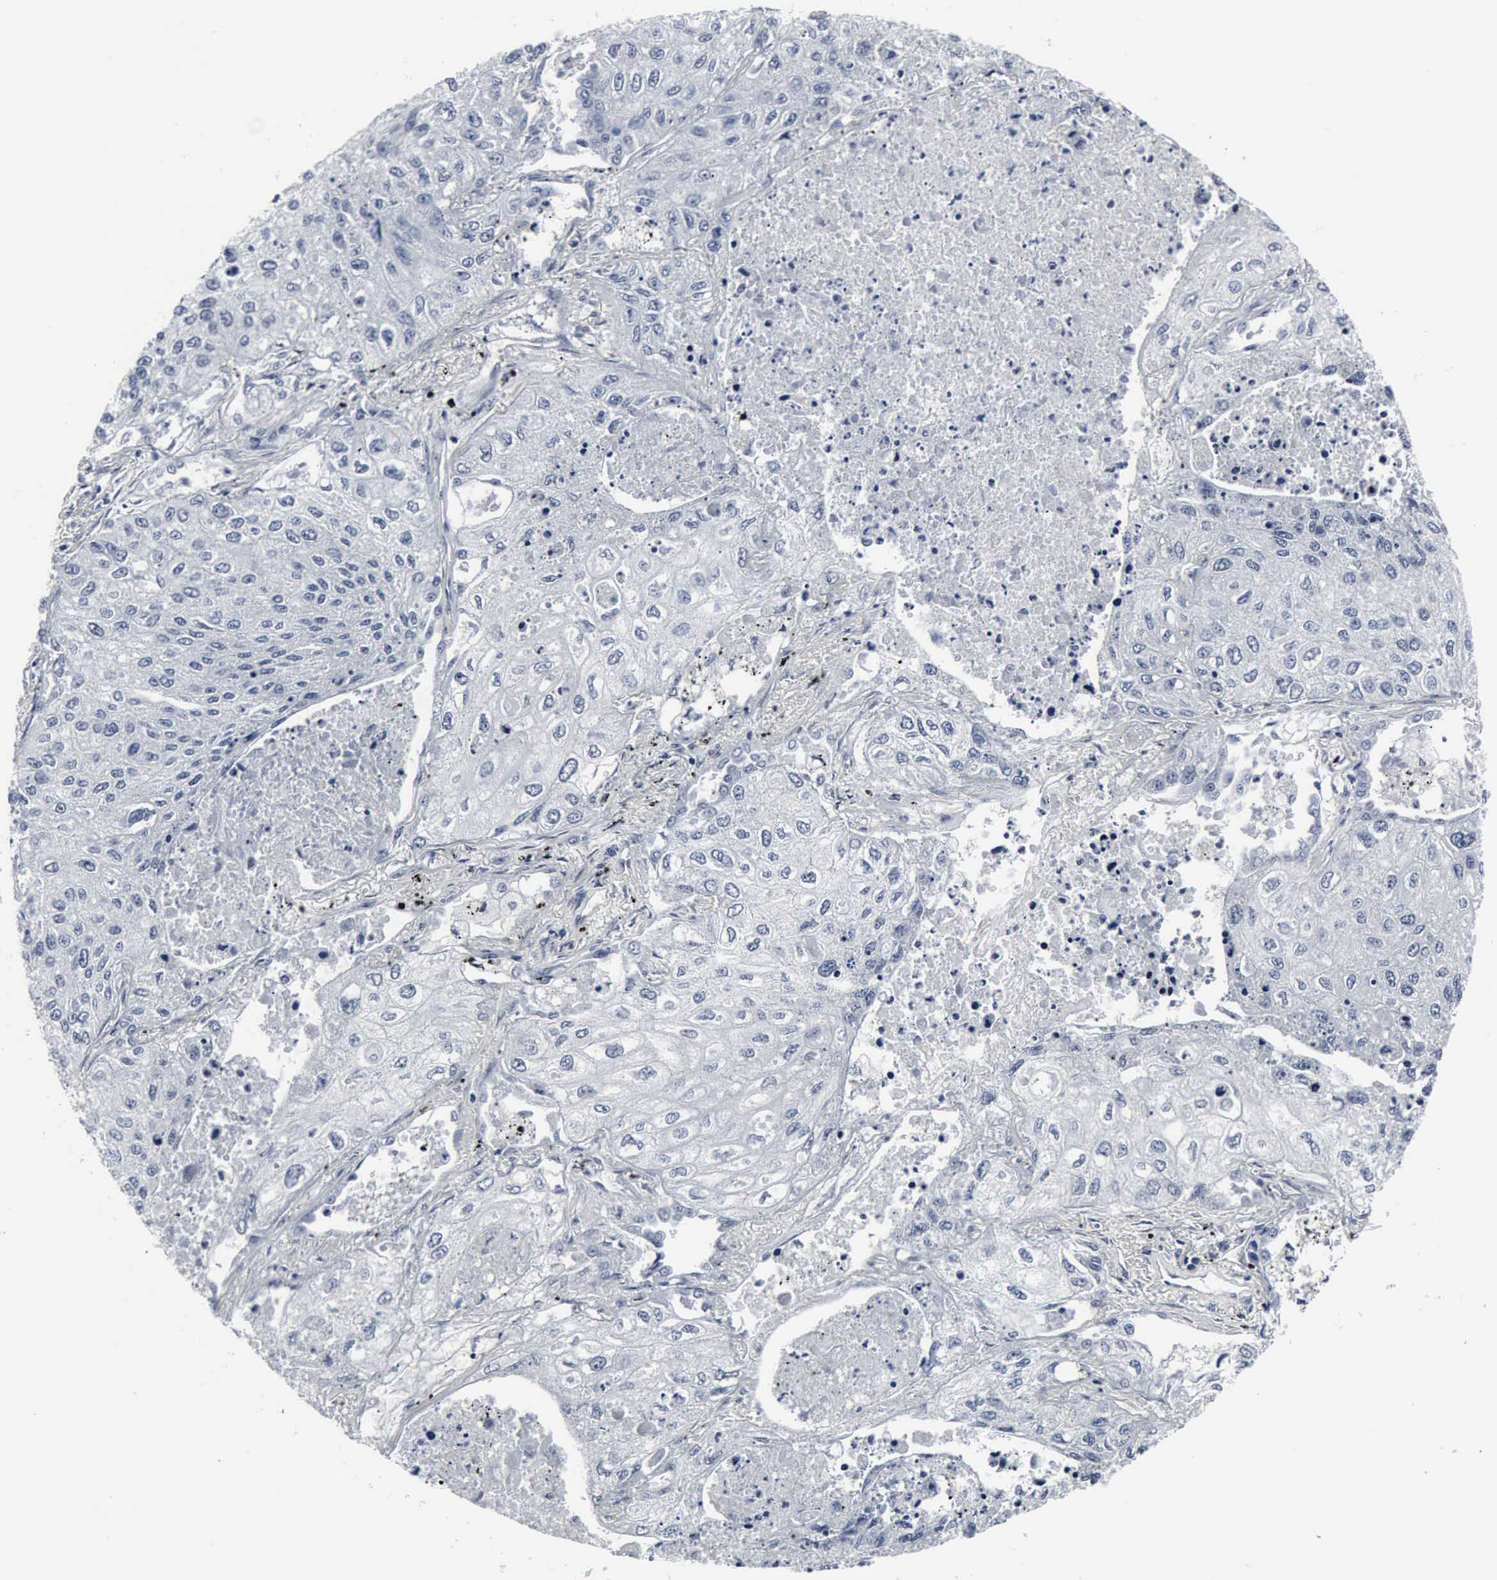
{"staining": {"intensity": "negative", "quantity": "none", "location": "none"}, "tissue": "lung cancer", "cell_type": "Tumor cells", "image_type": "cancer", "snomed": [{"axis": "morphology", "description": "Squamous cell carcinoma, NOS"}, {"axis": "topography", "description": "Lung"}], "caption": "Tumor cells show no significant expression in lung squamous cell carcinoma. (DAB (3,3'-diaminobenzidine) IHC, high magnification).", "gene": "SNAP25", "patient": {"sex": "male", "age": 75}}